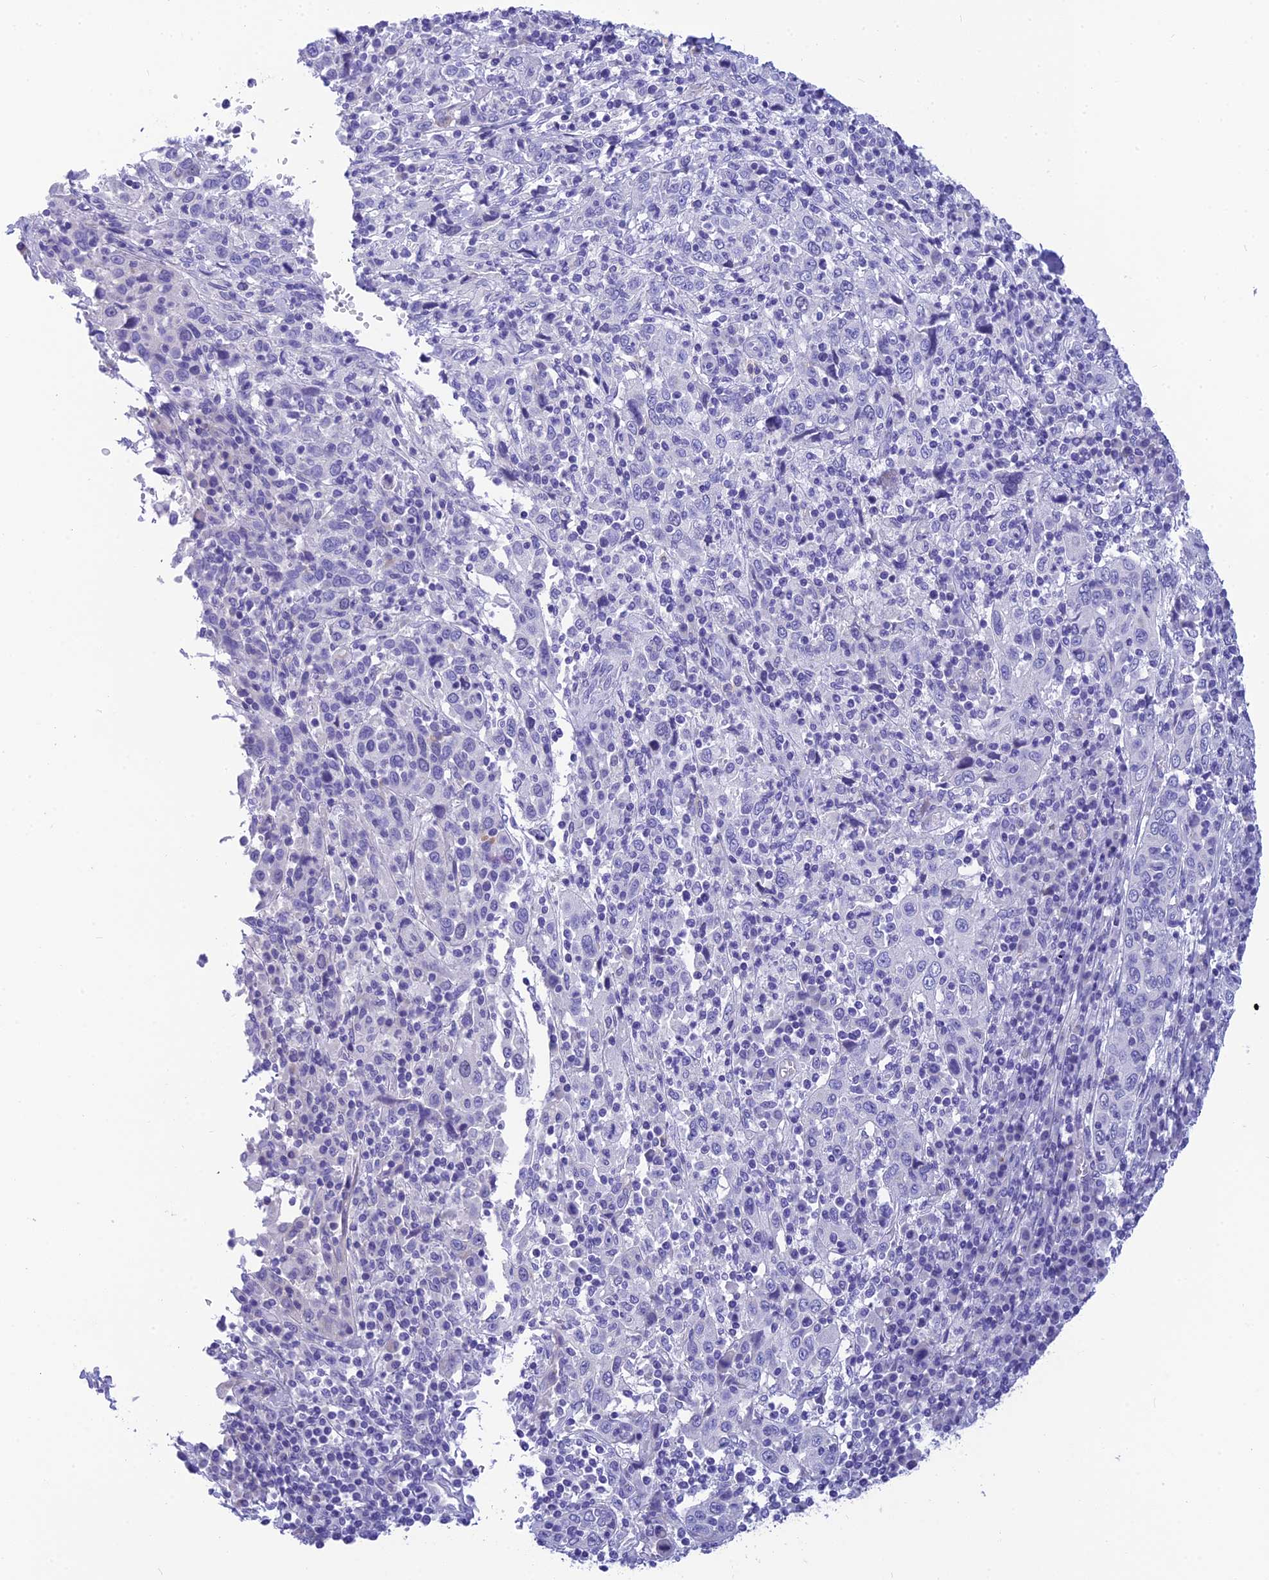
{"staining": {"intensity": "negative", "quantity": "none", "location": "none"}, "tissue": "cervical cancer", "cell_type": "Tumor cells", "image_type": "cancer", "snomed": [{"axis": "morphology", "description": "Squamous cell carcinoma, NOS"}, {"axis": "topography", "description": "Cervix"}], "caption": "Squamous cell carcinoma (cervical) stained for a protein using immunohistochemistry displays no positivity tumor cells.", "gene": "KDELR3", "patient": {"sex": "female", "age": 46}}